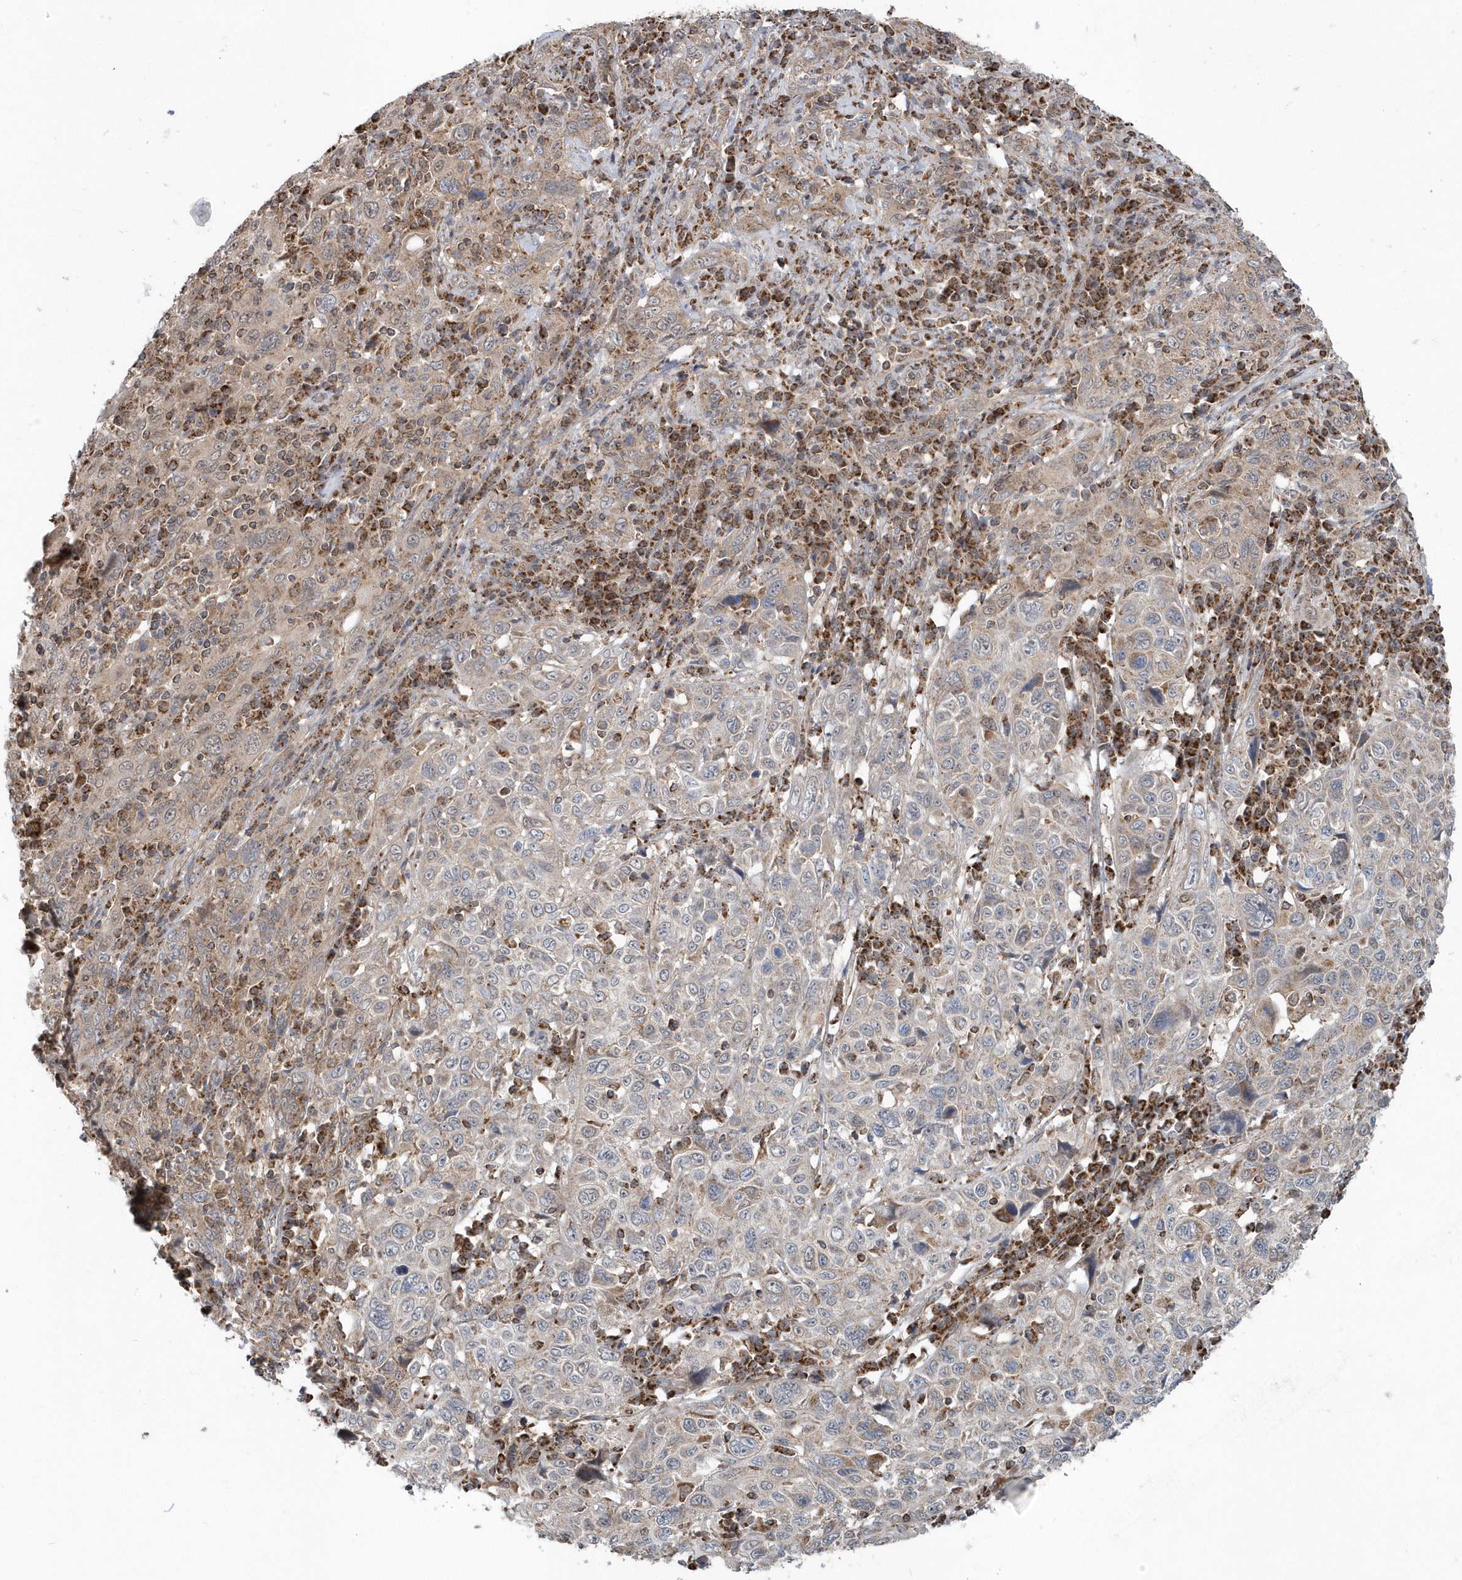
{"staining": {"intensity": "weak", "quantity": "25%-75%", "location": "cytoplasmic/membranous"}, "tissue": "cervical cancer", "cell_type": "Tumor cells", "image_type": "cancer", "snomed": [{"axis": "morphology", "description": "Squamous cell carcinoma, NOS"}, {"axis": "topography", "description": "Cervix"}], "caption": "Human cervical cancer stained for a protein (brown) exhibits weak cytoplasmic/membranous positive expression in about 25%-75% of tumor cells.", "gene": "PPP1R7", "patient": {"sex": "female", "age": 46}}